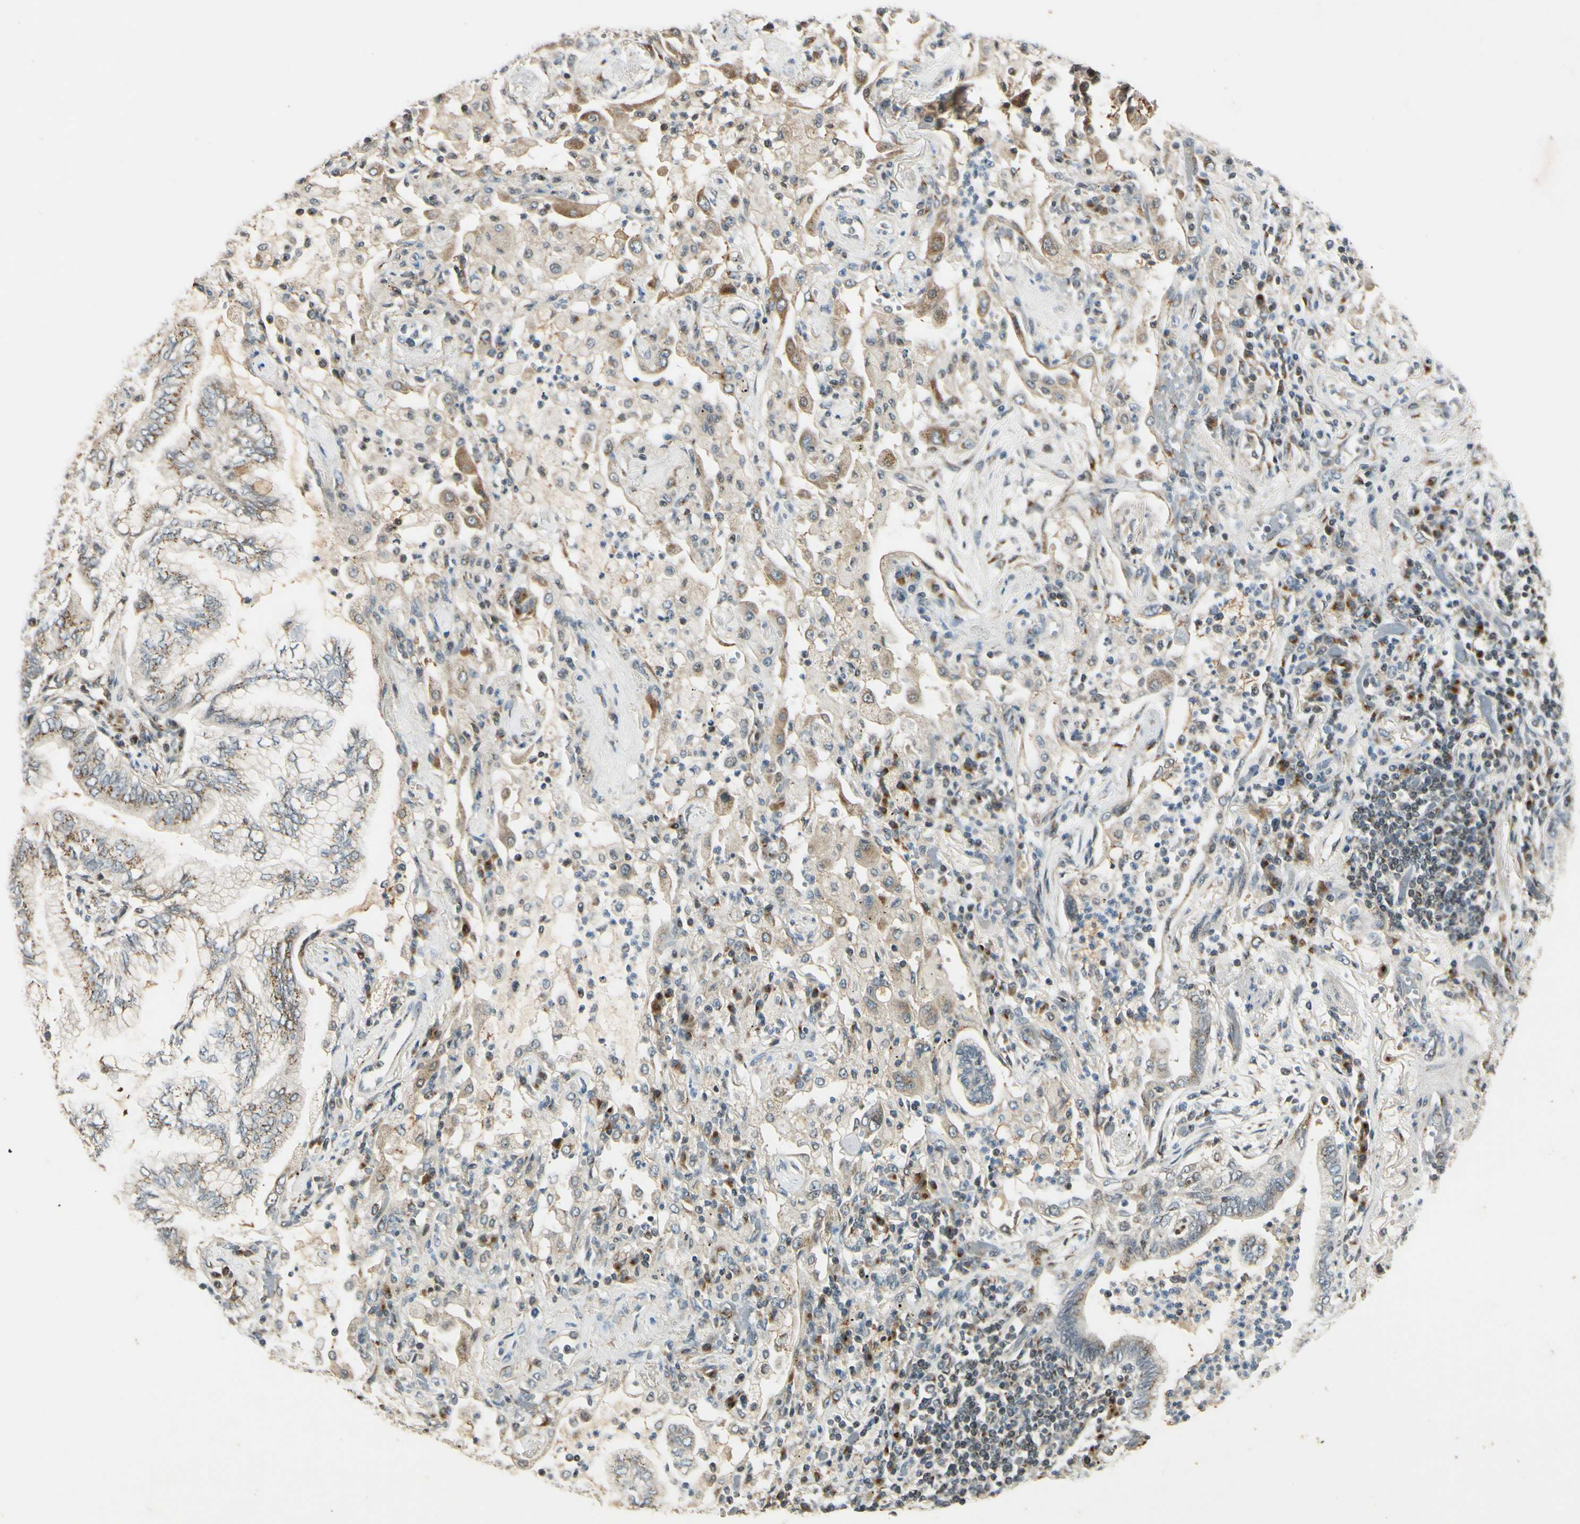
{"staining": {"intensity": "weak", "quantity": ">75%", "location": "cytoplasmic/membranous"}, "tissue": "lung cancer", "cell_type": "Tumor cells", "image_type": "cancer", "snomed": [{"axis": "morphology", "description": "Normal tissue, NOS"}, {"axis": "morphology", "description": "Adenocarcinoma, NOS"}, {"axis": "topography", "description": "Bronchus"}, {"axis": "topography", "description": "Lung"}], "caption": "Lung cancer (adenocarcinoma) stained with a brown dye reveals weak cytoplasmic/membranous positive positivity in approximately >75% of tumor cells.", "gene": "NEO1", "patient": {"sex": "female", "age": 70}}